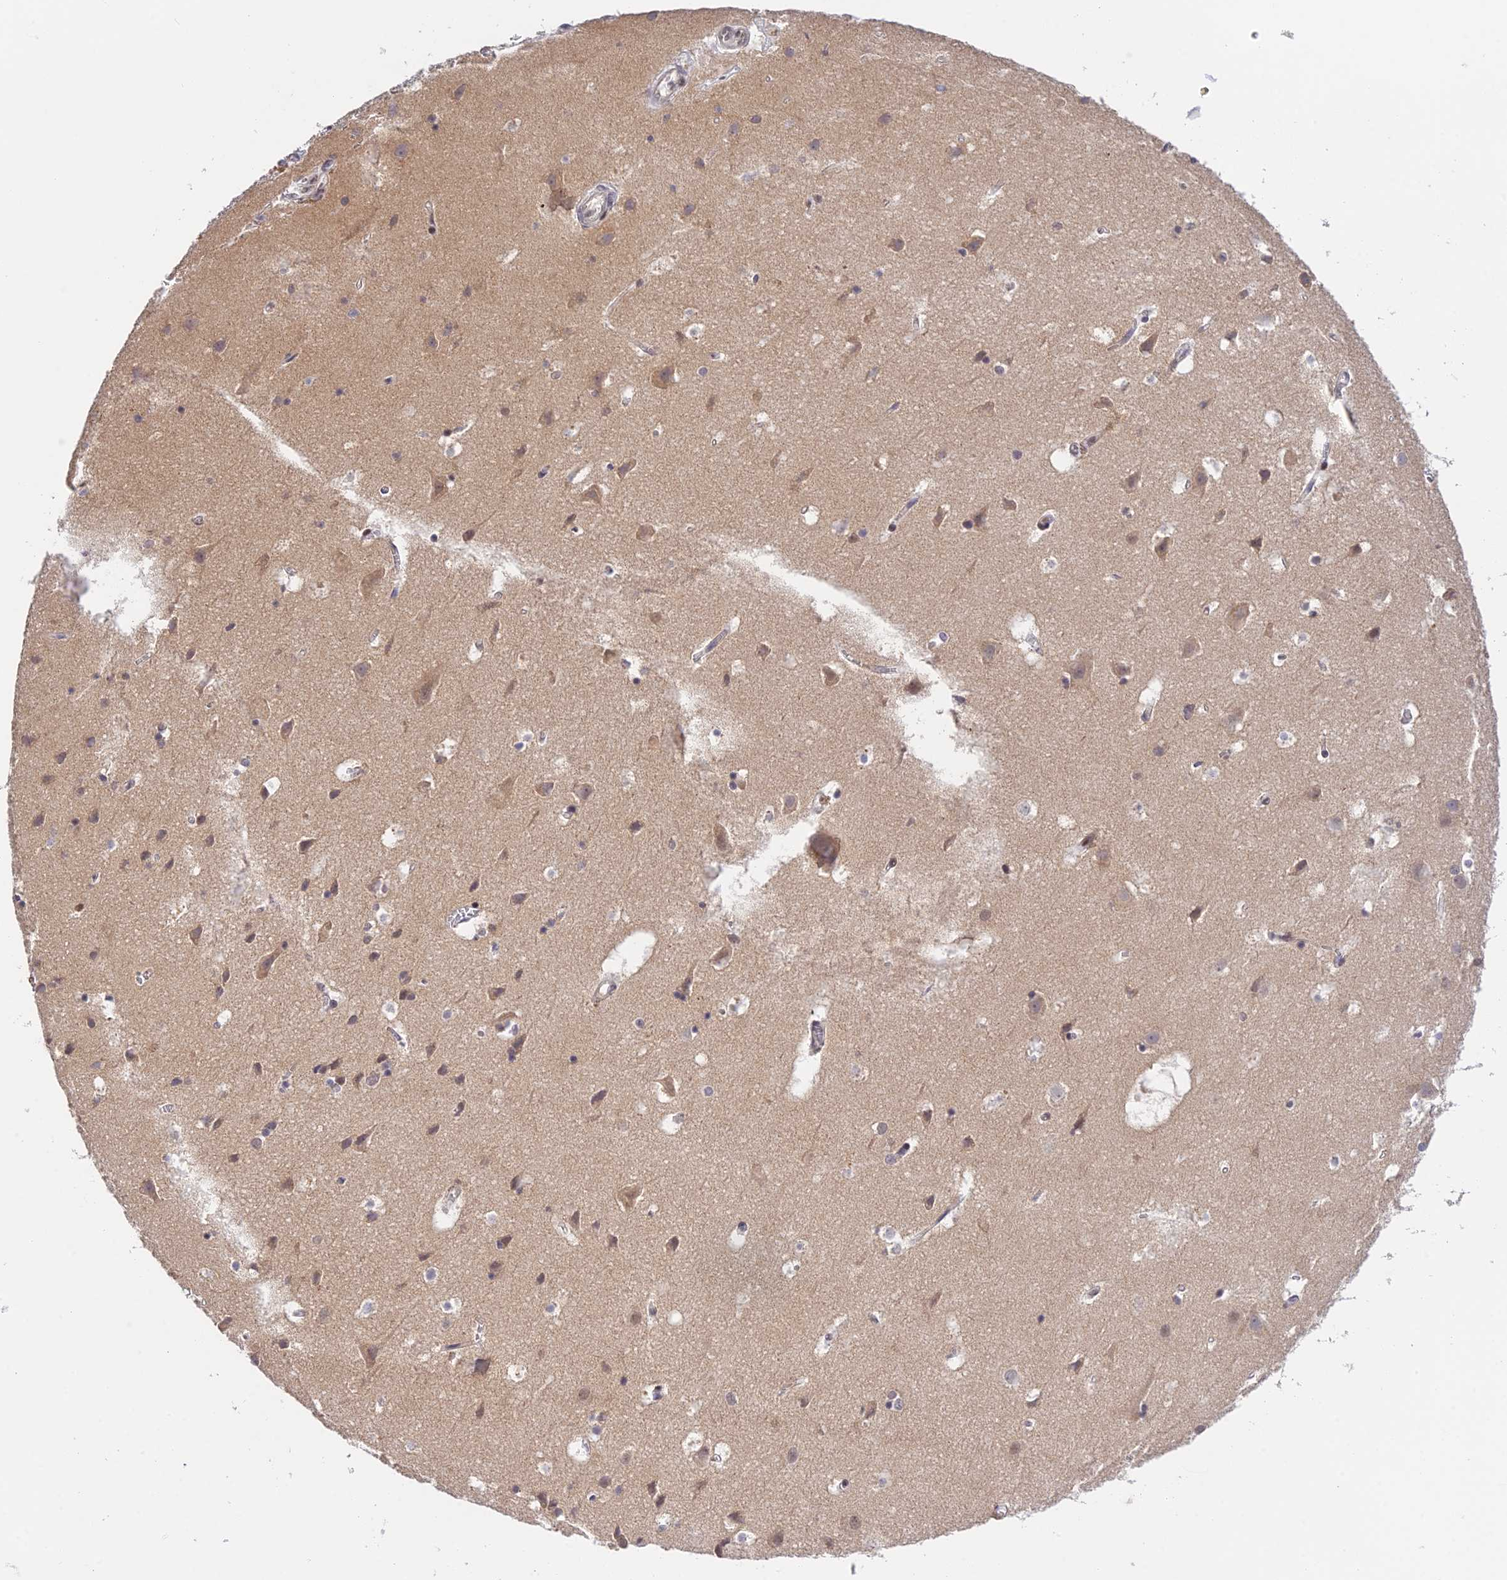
{"staining": {"intensity": "weak", "quantity": ">75%", "location": "cytoplasmic/membranous"}, "tissue": "cerebral cortex", "cell_type": "Endothelial cells", "image_type": "normal", "snomed": [{"axis": "morphology", "description": "Normal tissue, NOS"}, {"axis": "topography", "description": "Cerebral cortex"}], "caption": "Cerebral cortex stained for a protein (brown) reveals weak cytoplasmic/membranous positive positivity in approximately >75% of endothelial cells.", "gene": "PEX16", "patient": {"sex": "male", "age": 54}}